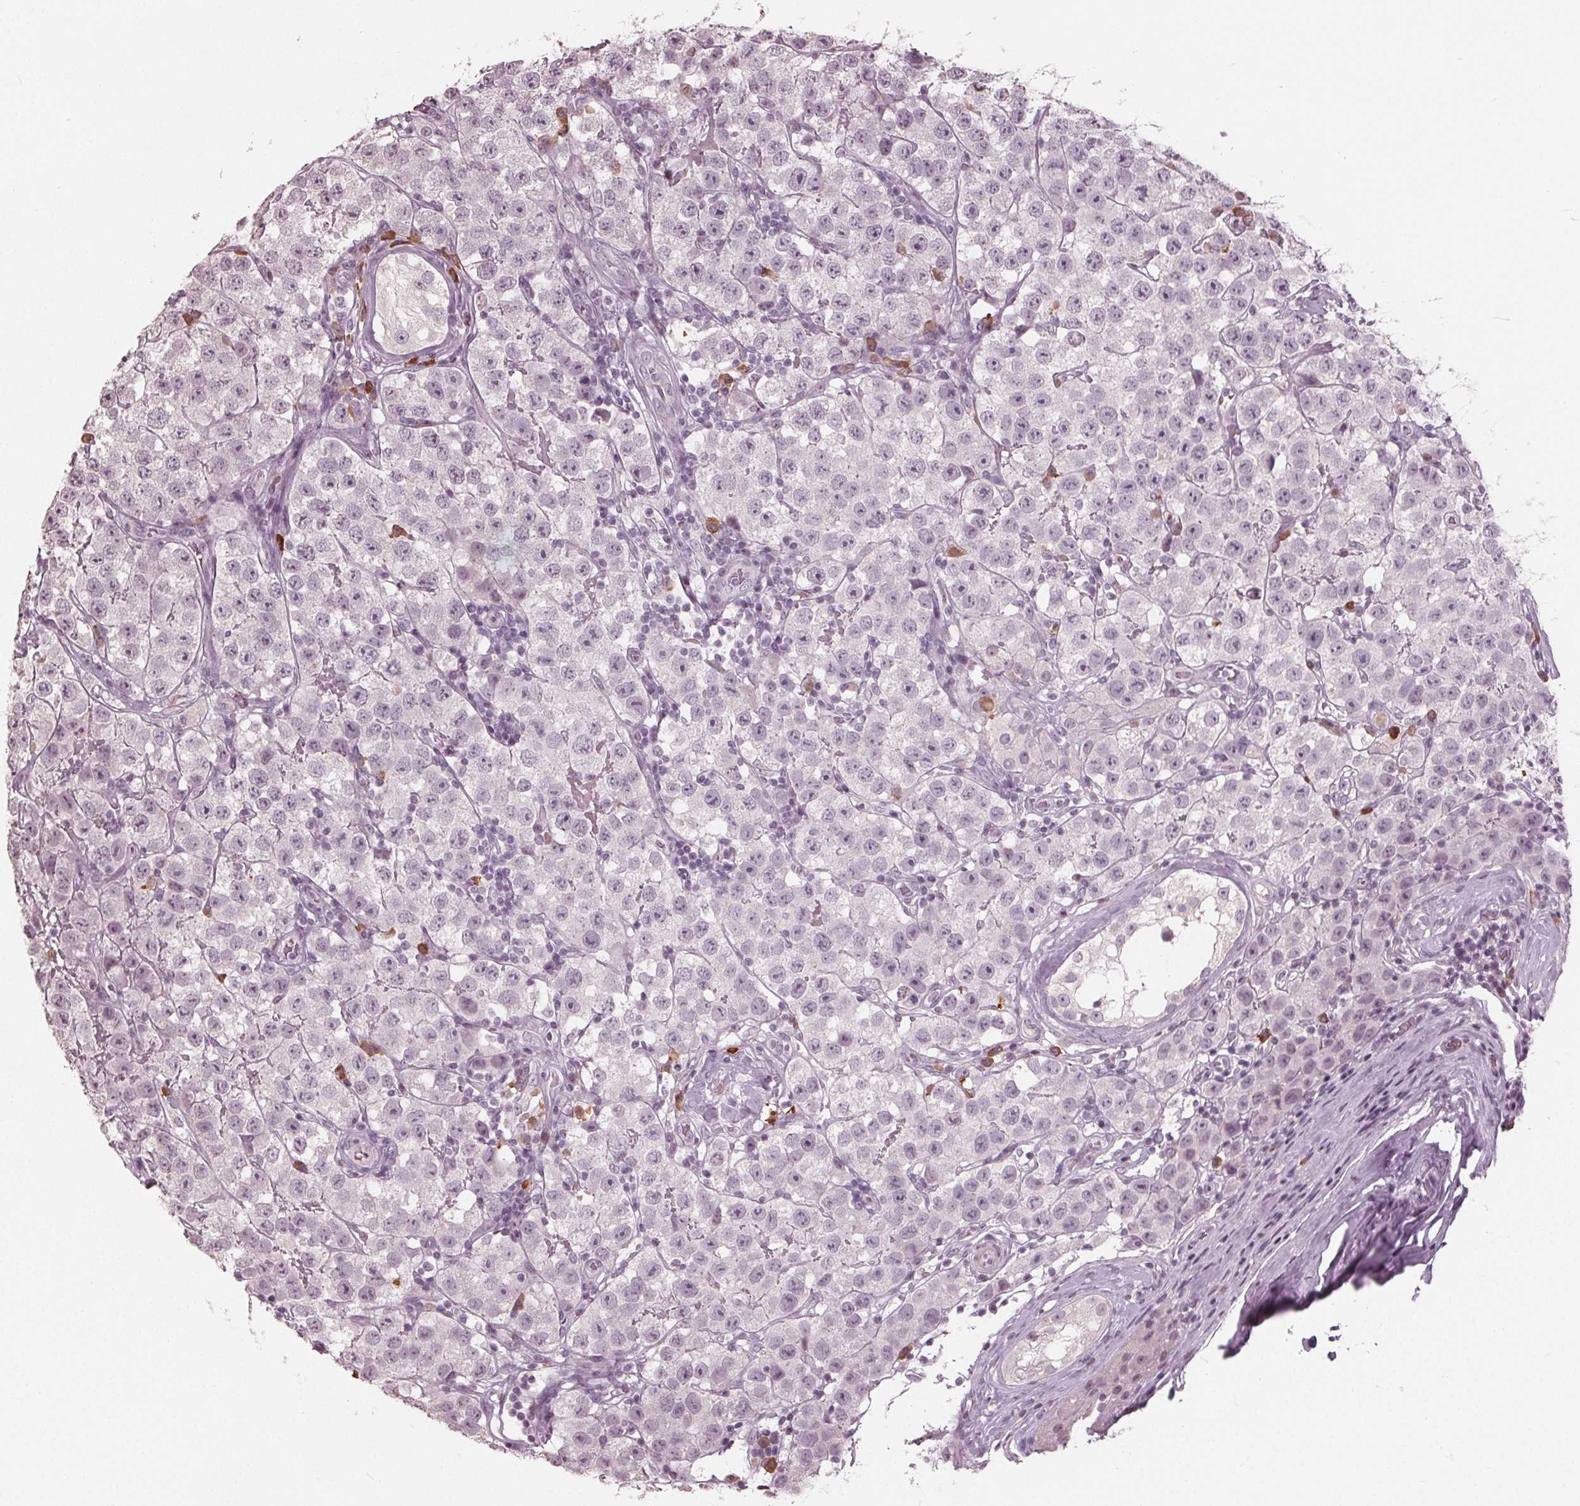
{"staining": {"intensity": "negative", "quantity": "none", "location": "none"}, "tissue": "testis cancer", "cell_type": "Tumor cells", "image_type": "cancer", "snomed": [{"axis": "morphology", "description": "Seminoma, NOS"}, {"axis": "topography", "description": "Testis"}], "caption": "Immunohistochemistry histopathology image of testis cancer stained for a protein (brown), which shows no positivity in tumor cells. Brightfield microscopy of immunohistochemistry stained with DAB (3,3'-diaminobenzidine) (brown) and hematoxylin (blue), captured at high magnification.", "gene": "CXCL16", "patient": {"sex": "male", "age": 34}}